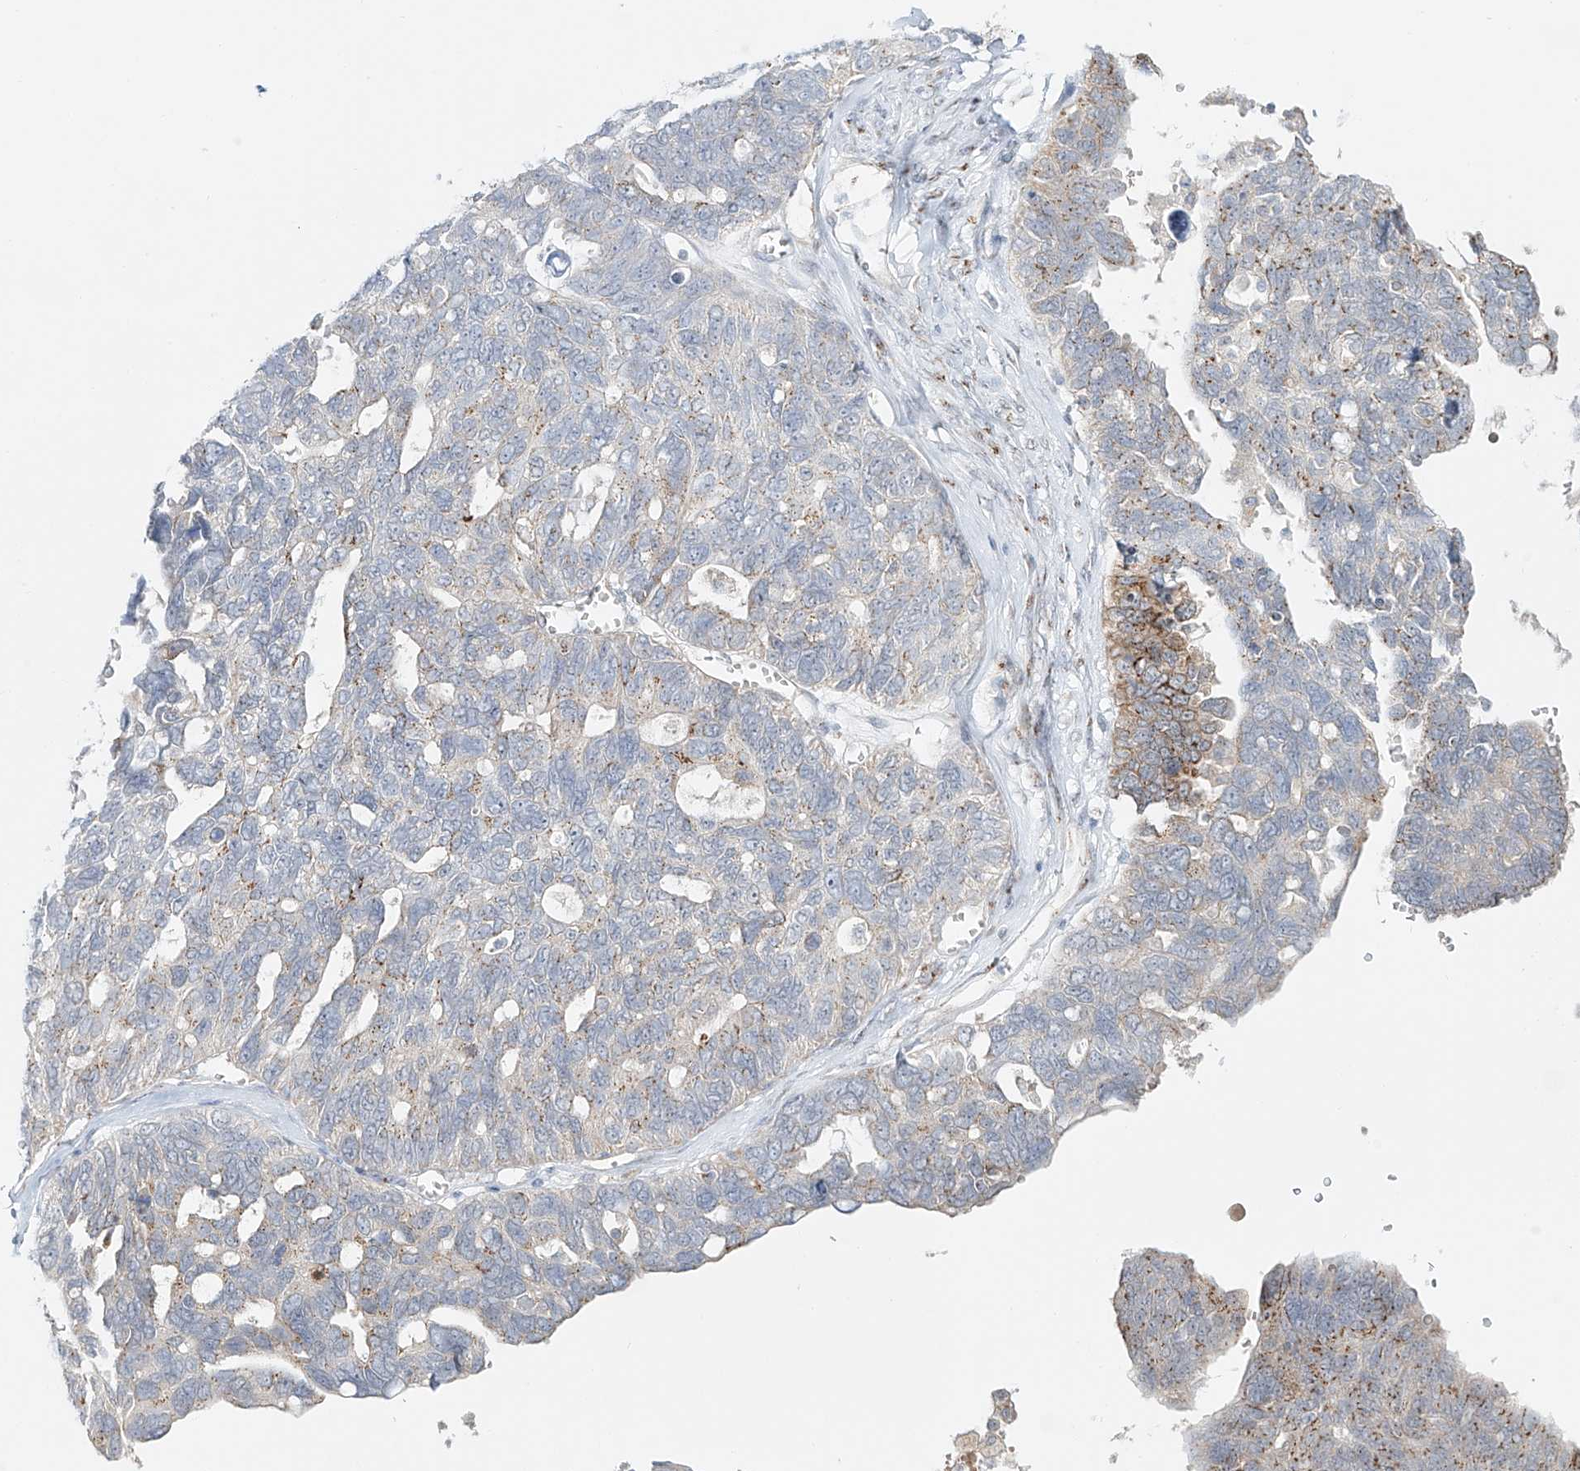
{"staining": {"intensity": "moderate", "quantity": "<25%", "location": "cytoplasmic/membranous"}, "tissue": "ovarian cancer", "cell_type": "Tumor cells", "image_type": "cancer", "snomed": [{"axis": "morphology", "description": "Cystadenocarcinoma, serous, NOS"}, {"axis": "topography", "description": "Ovary"}], "caption": "Approximately <25% of tumor cells in serous cystadenocarcinoma (ovarian) exhibit moderate cytoplasmic/membranous protein staining as visualized by brown immunohistochemical staining.", "gene": "BSDC1", "patient": {"sex": "female", "age": 79}}